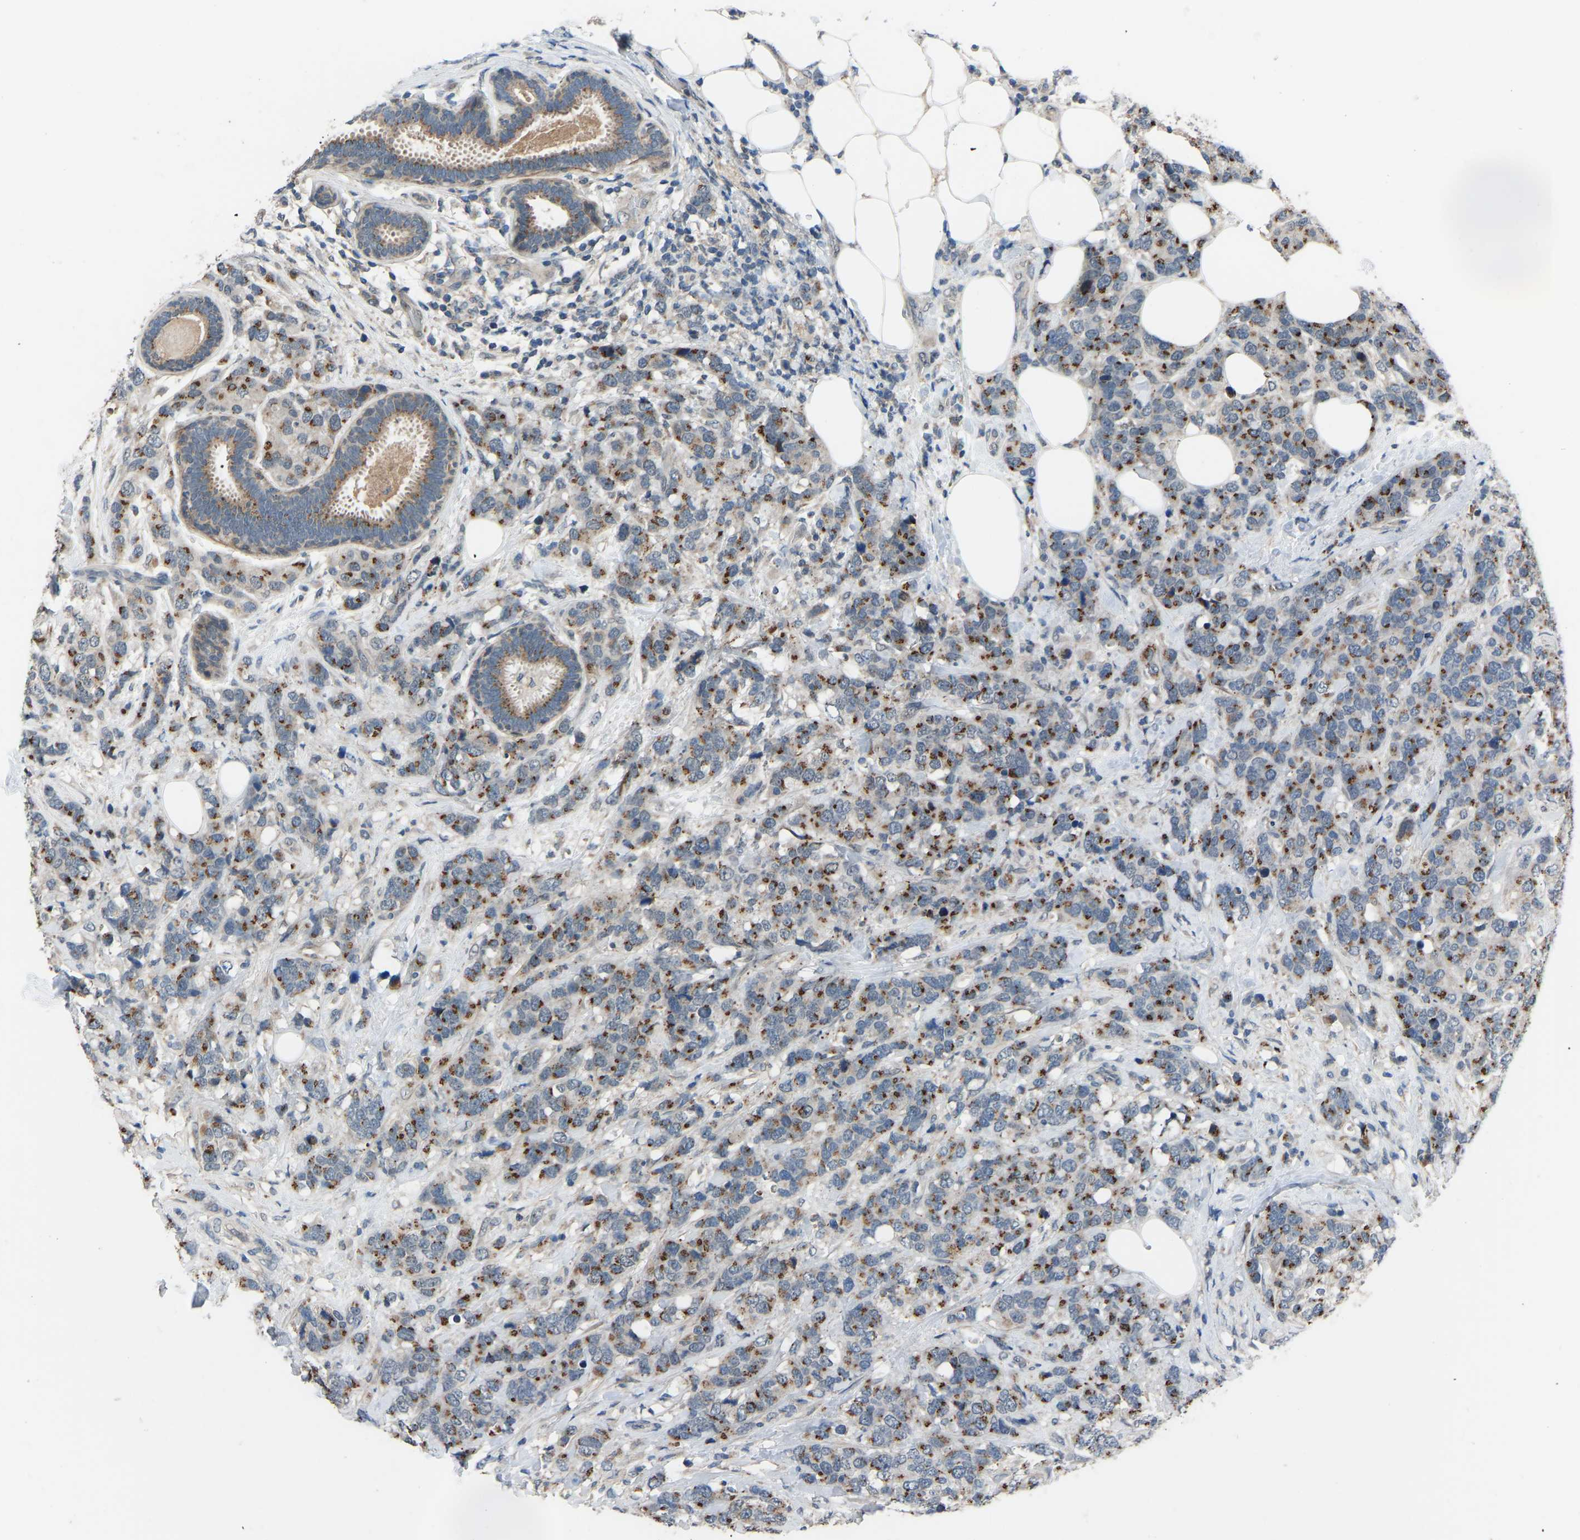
{"staining": {"intensity": "moderate", "quantity": ">75%", "location": "cytoplasmic/membranous"}, "tissue": "breast cancer", "cell_type": "Tumor cells", "image_type": "cancer", "snomed": [{"axis": "morphology", "description": "Lobular carcinoma"}, {"axis": "topography", "description": "Breast"}], "caption": "Immunohistochemical staining of lobular carcinoma (breast) reveals medium levels of moderate cytoplasmic/membranous protein expression in approximately >75% of tumor cells.", "gene": "CDK2AP1", "patient": {"sex": "female", "age": 59}}